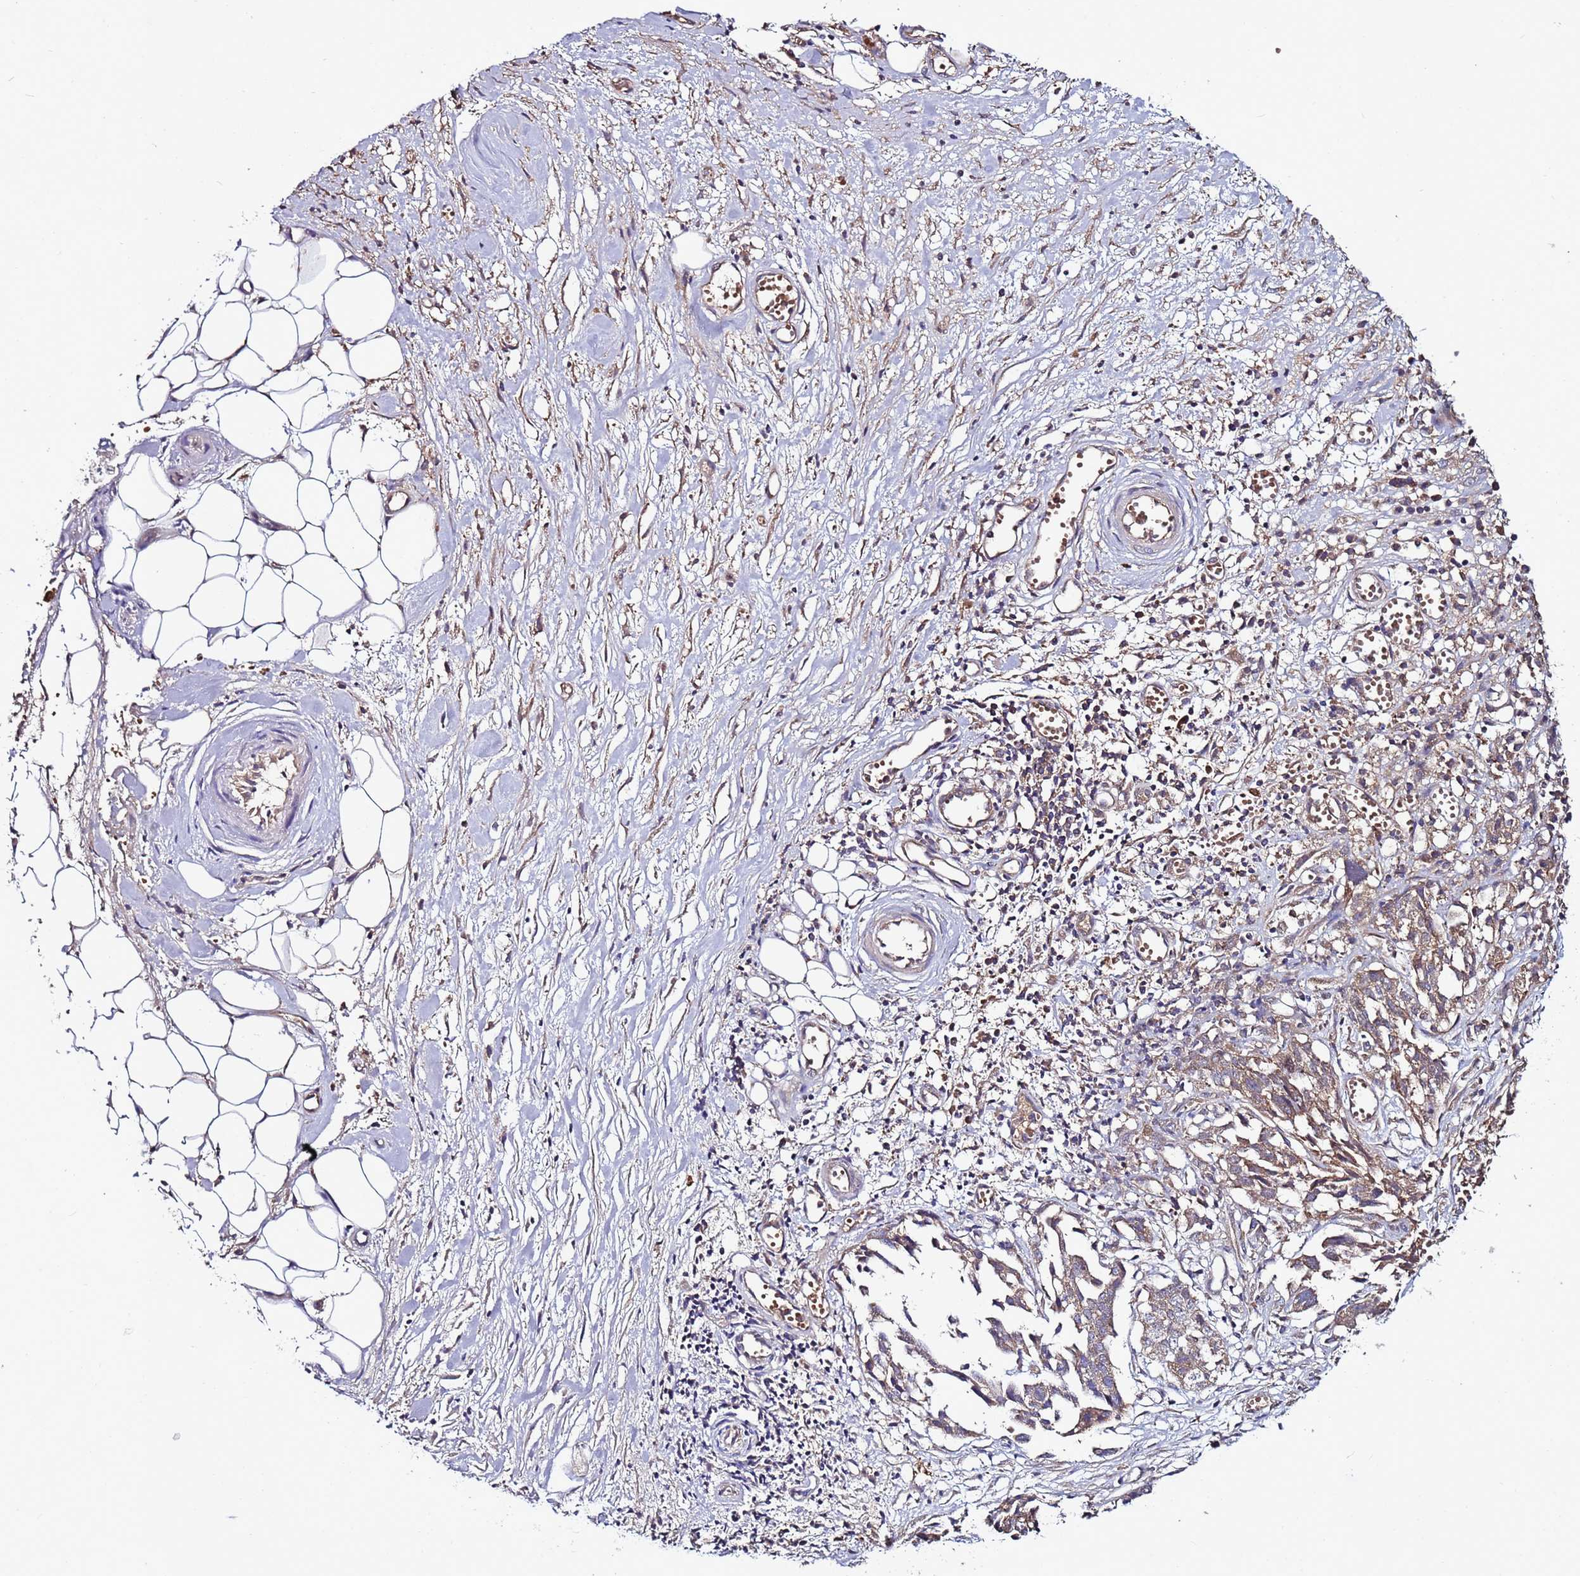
{"staining": {"intensity": "weak", "quantity": "25%-75%", "location": "cytoplasmic/membranous"}, "tissue": "ovarian cancer", "cell_type": "Tumor cells", "image_type": "cancer", "snomed": [{"axis": "morphology", "description": "Cystadenocarcinoma, serous, NOS"}, {"axis": "topography", "description": "Soft tissue"}, {"axis": "topography", "description": "Ovary"}], "caption": "Weak cytoplasmic/membranous protein staining is identified in approximately 25%-75% of tumor cells in serous cystadenocarcinoma (ovarian).", "gene": "RPS15A", "patient": {"sex": "female", "age": 57}}